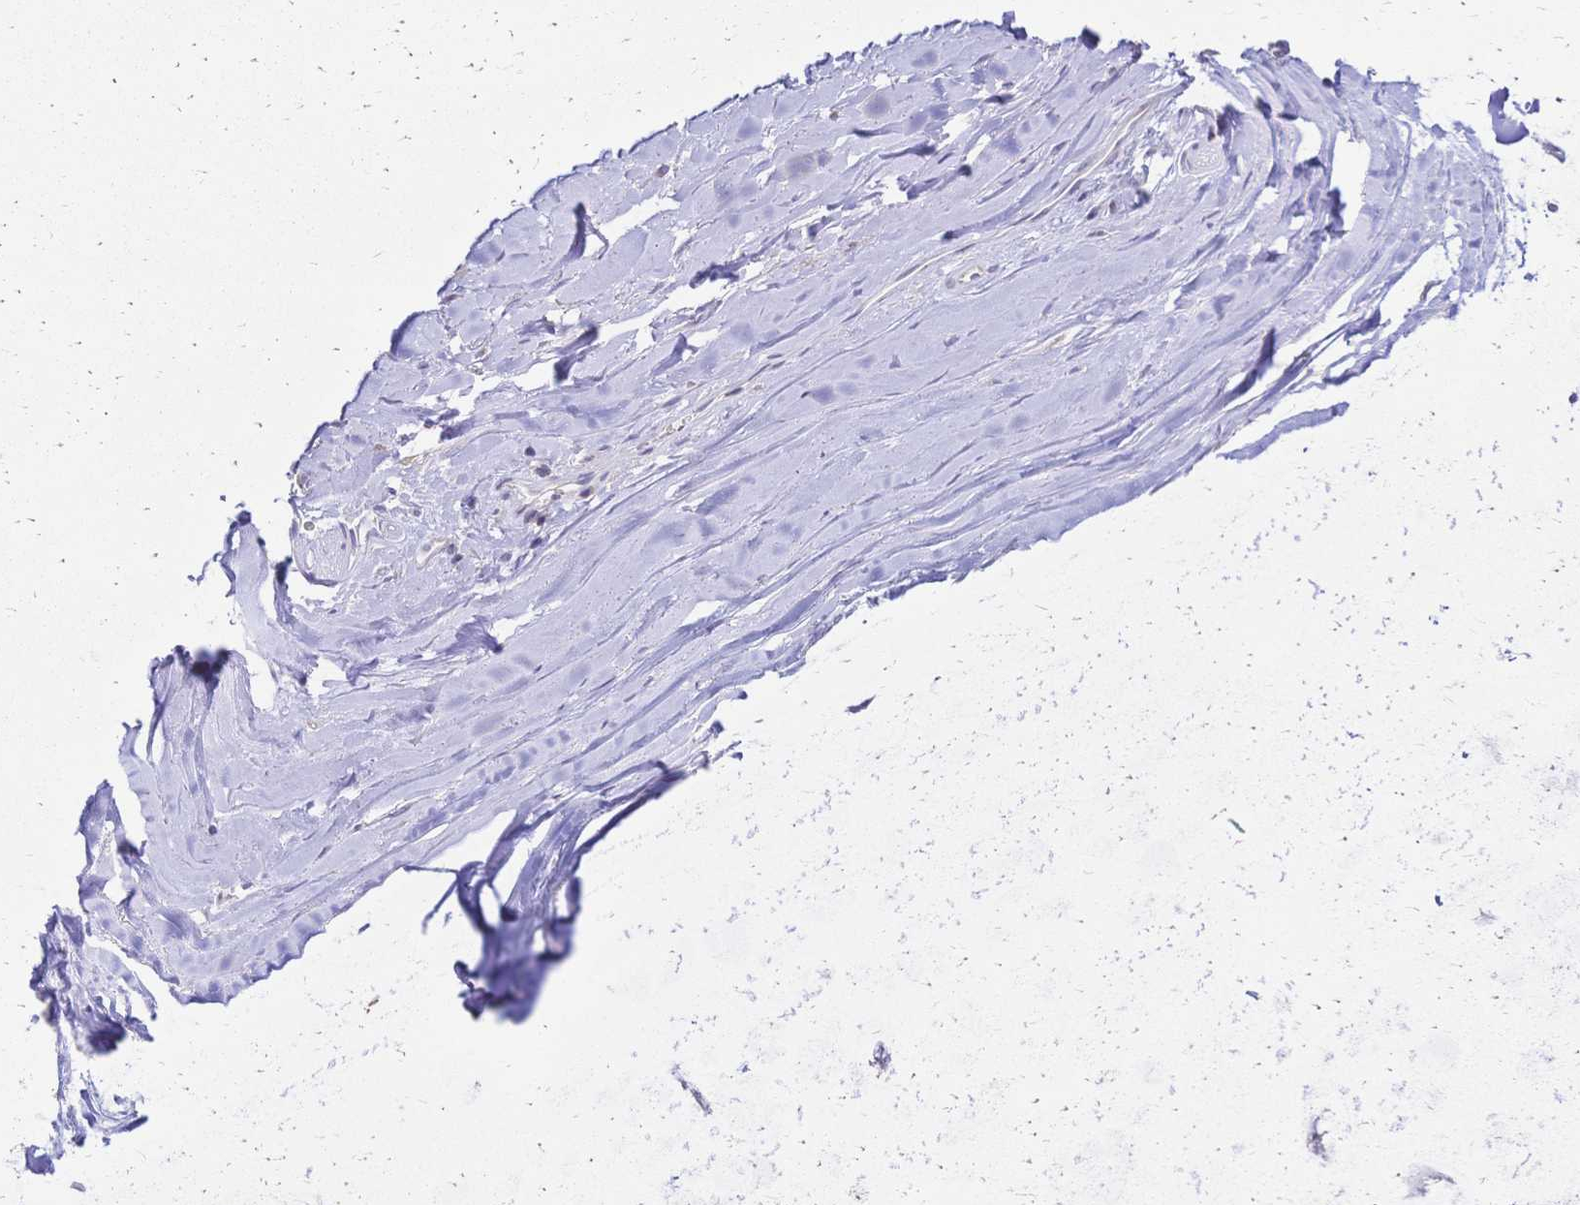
{"staining": {"intensity": "negative", "quantity": "none", "location": "none"}, "tissue": "adipose tissue", "cell_type": "Adipocytes", "image_type": "normal", "snomed": [{"axis": "morphology", "description": "Normal tissue, NOS"}, {"axis": "topography", "description": "Cartilage tissue"}, {"axis": "topography", "description": "Nasopharynx"}, {"axis": "topography", "description": "Thyroid gland"}], "caption": "This is an immunohistochemistry micrograph of normal human adipose tissue. There is no staining in adipocytes.", "gene": "IL2RA", "patient": {"sex": "male", "age": 63}}